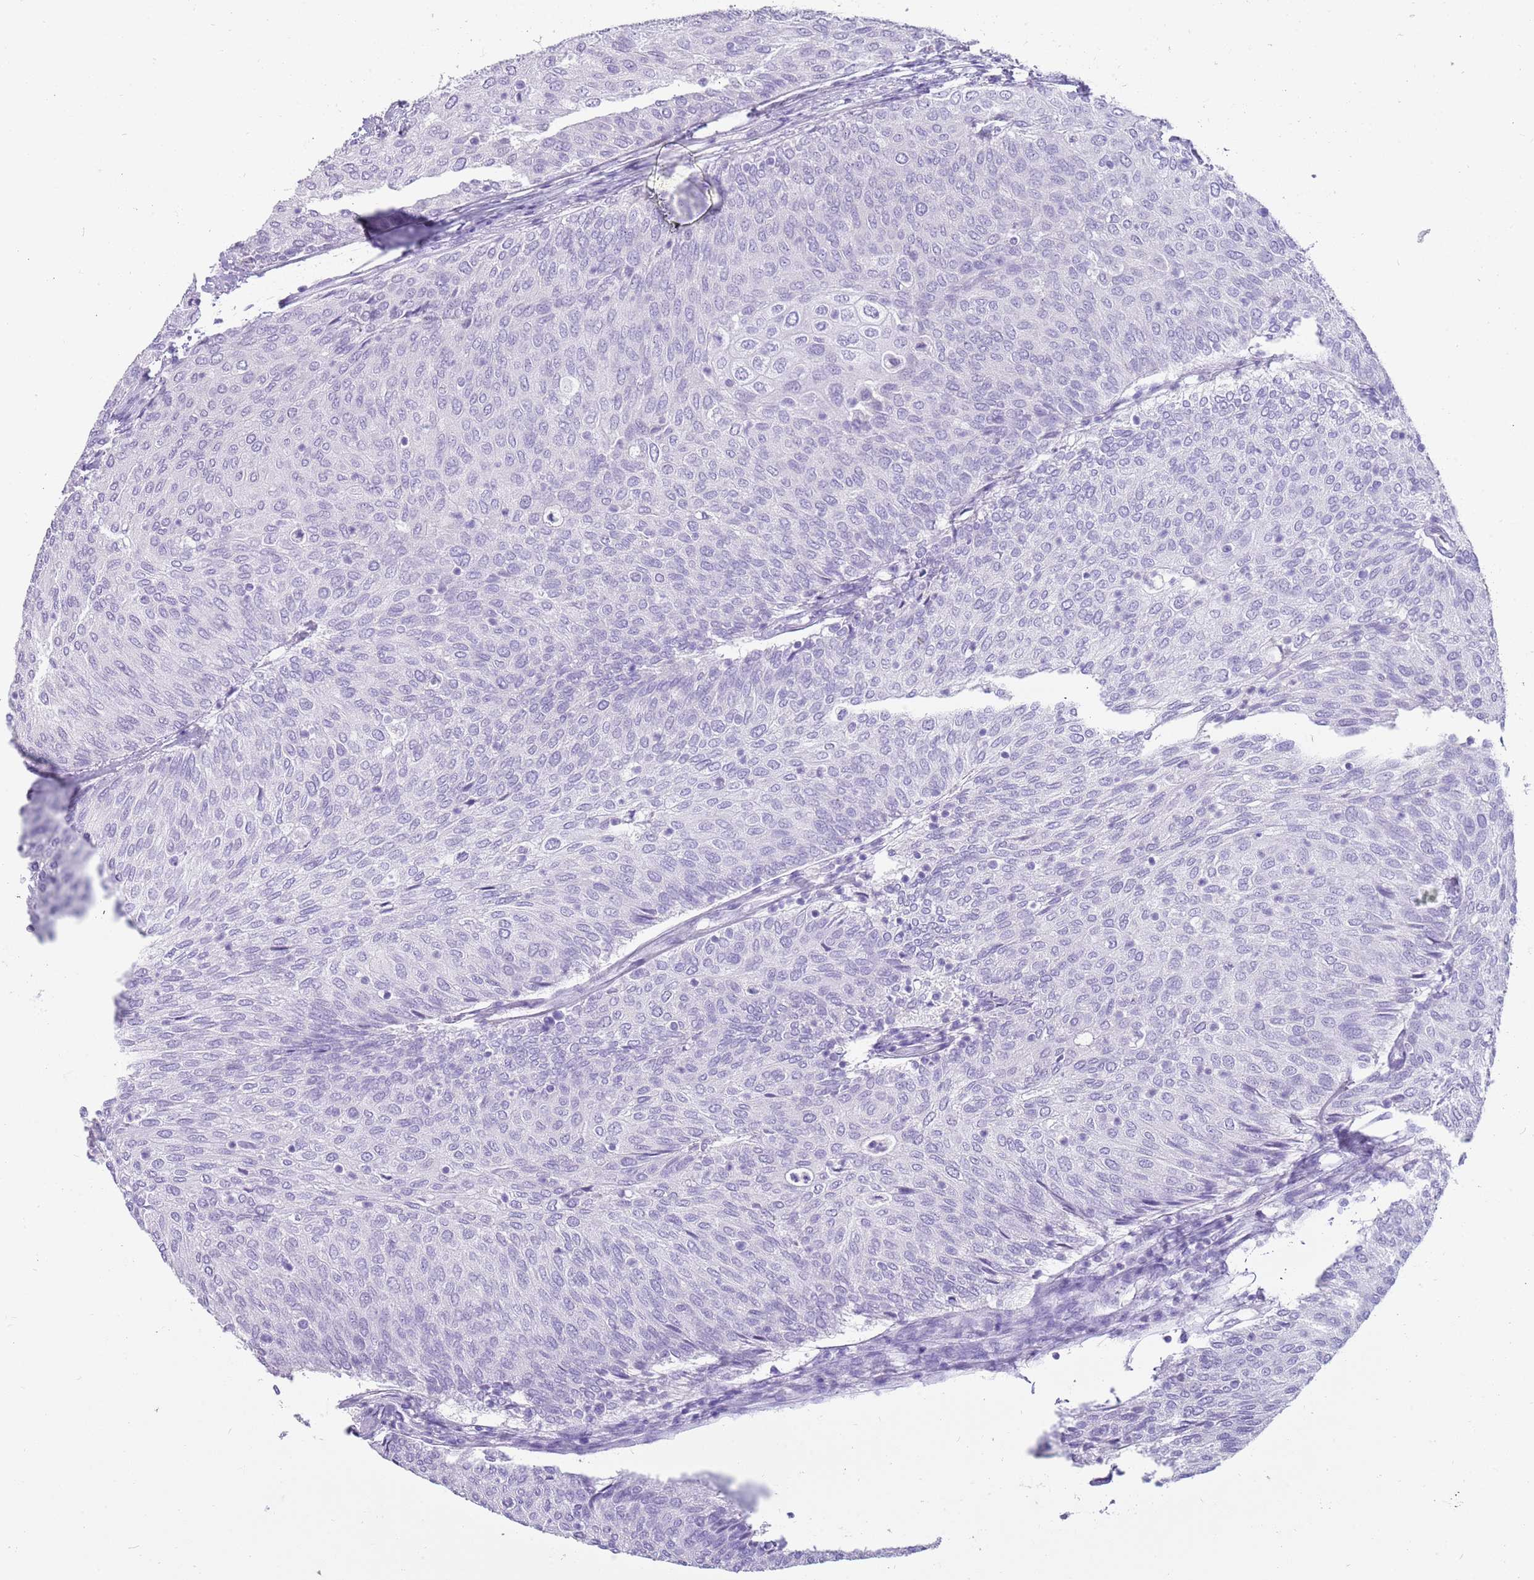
{"staining": {"intensity": "negative", "quantity": "none", "location": "none"}, "tissue": "urothelial cancer", "cell_type": "Tumor cells", "image_type": "cancer", "snomed": [{"axis": "morphology", "description": "Urothelial carcinoma, Low grade"}, {"axis": "topography", "description": "Urinary bladder"}], "caption": "Protein analysis of urothelial cancer reveals no significant expression in tumor cells.", "gene": "NBPF3", "patient": {"sex": "female", "age": 79}}